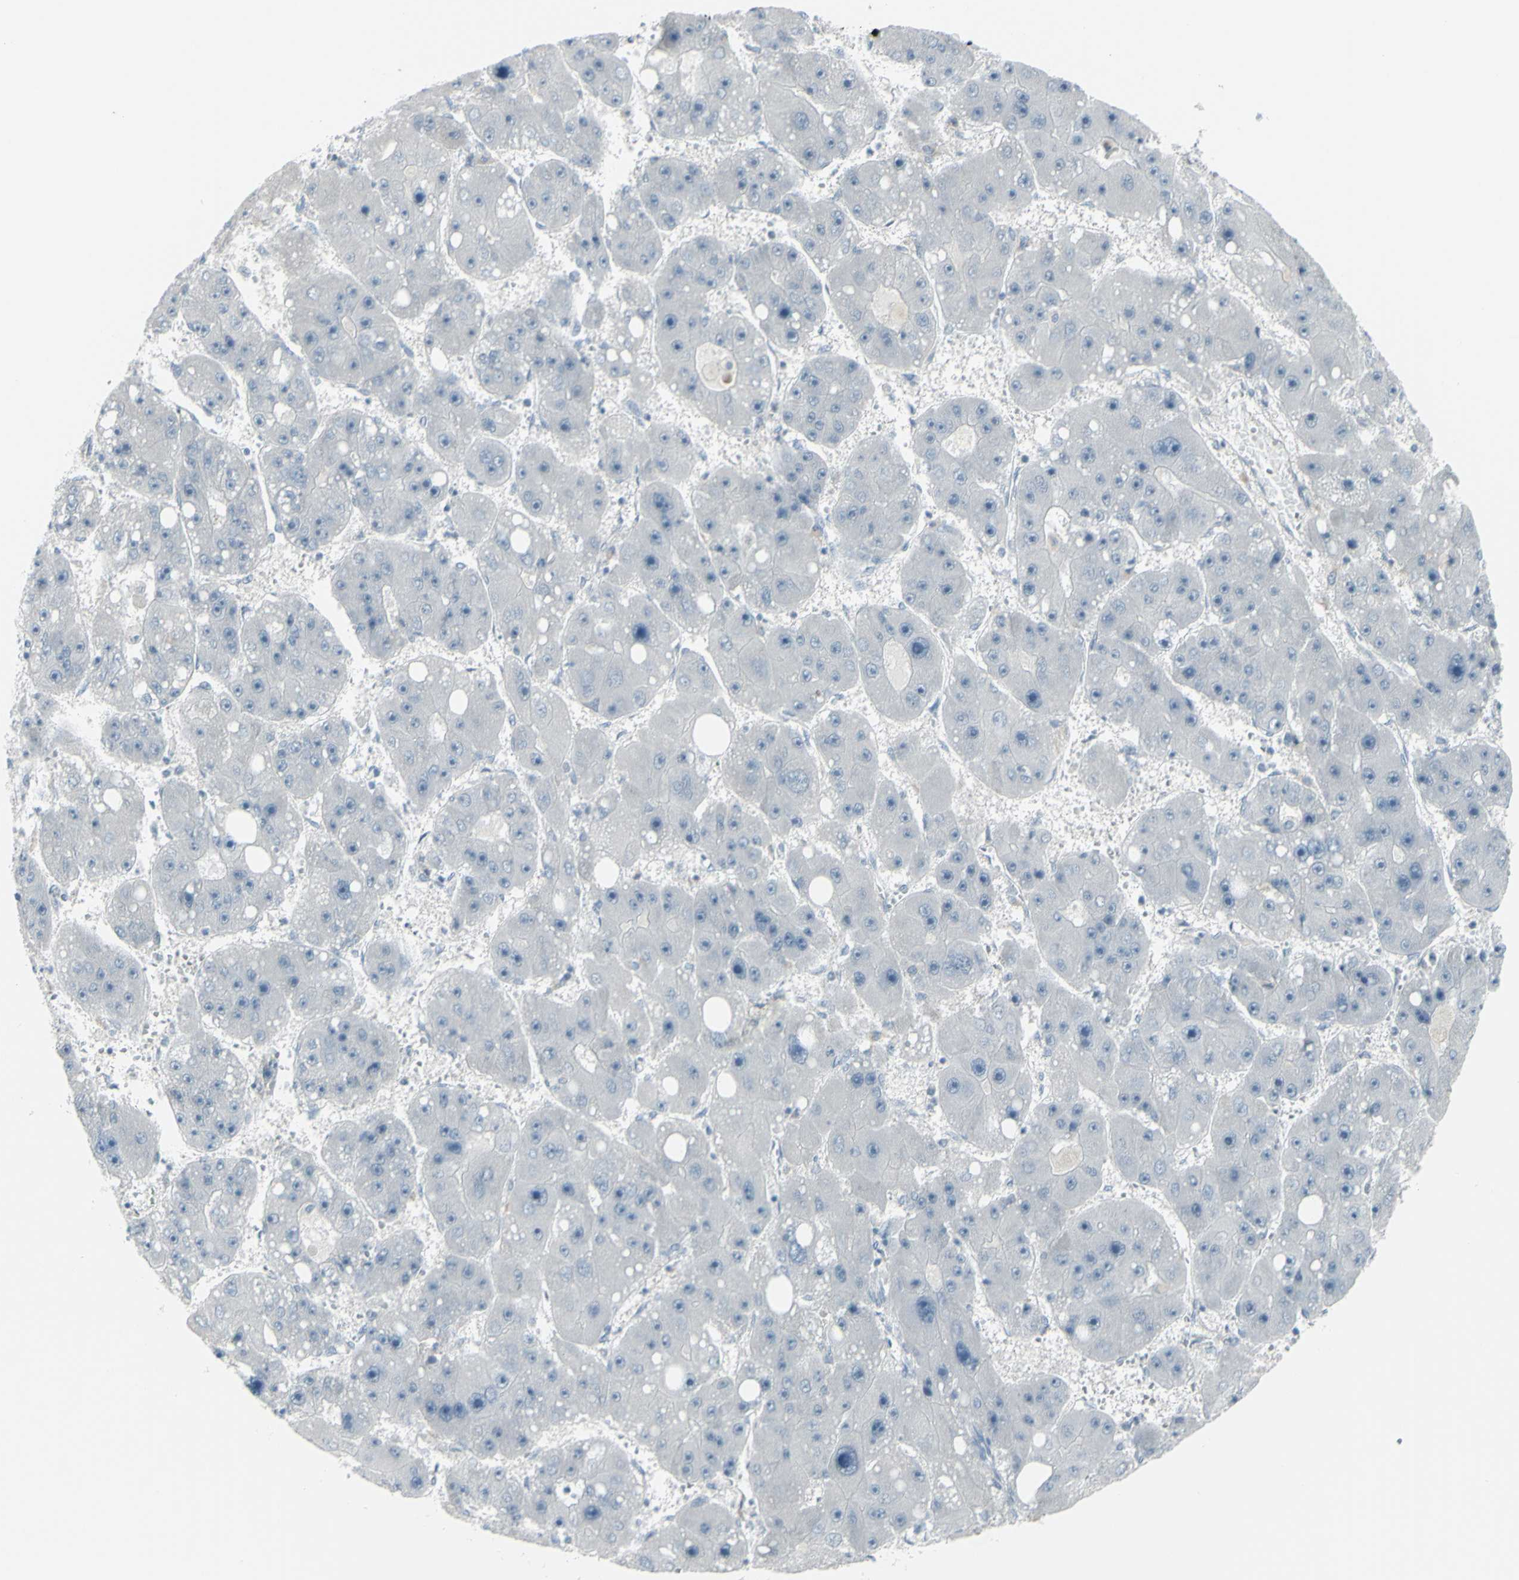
{"staining": {"intensity": "negative", "quantity": "none", "location": "none"}, "tissue": "liver cancer", "cell_type": "Tumor cells", "image_type": "cancer", "snomed": [{"axis": "morphology", "description": "Carcinoma, Hepatocellular, NOS"}, {"axis": "topography", "description": "Liver"}], "caption": "Tumor cells show no significant protein positivity in hepatocellular carcinoma (liver).", "gene": "RAB3A", "patient": {"sex": "female", "age": 61}}